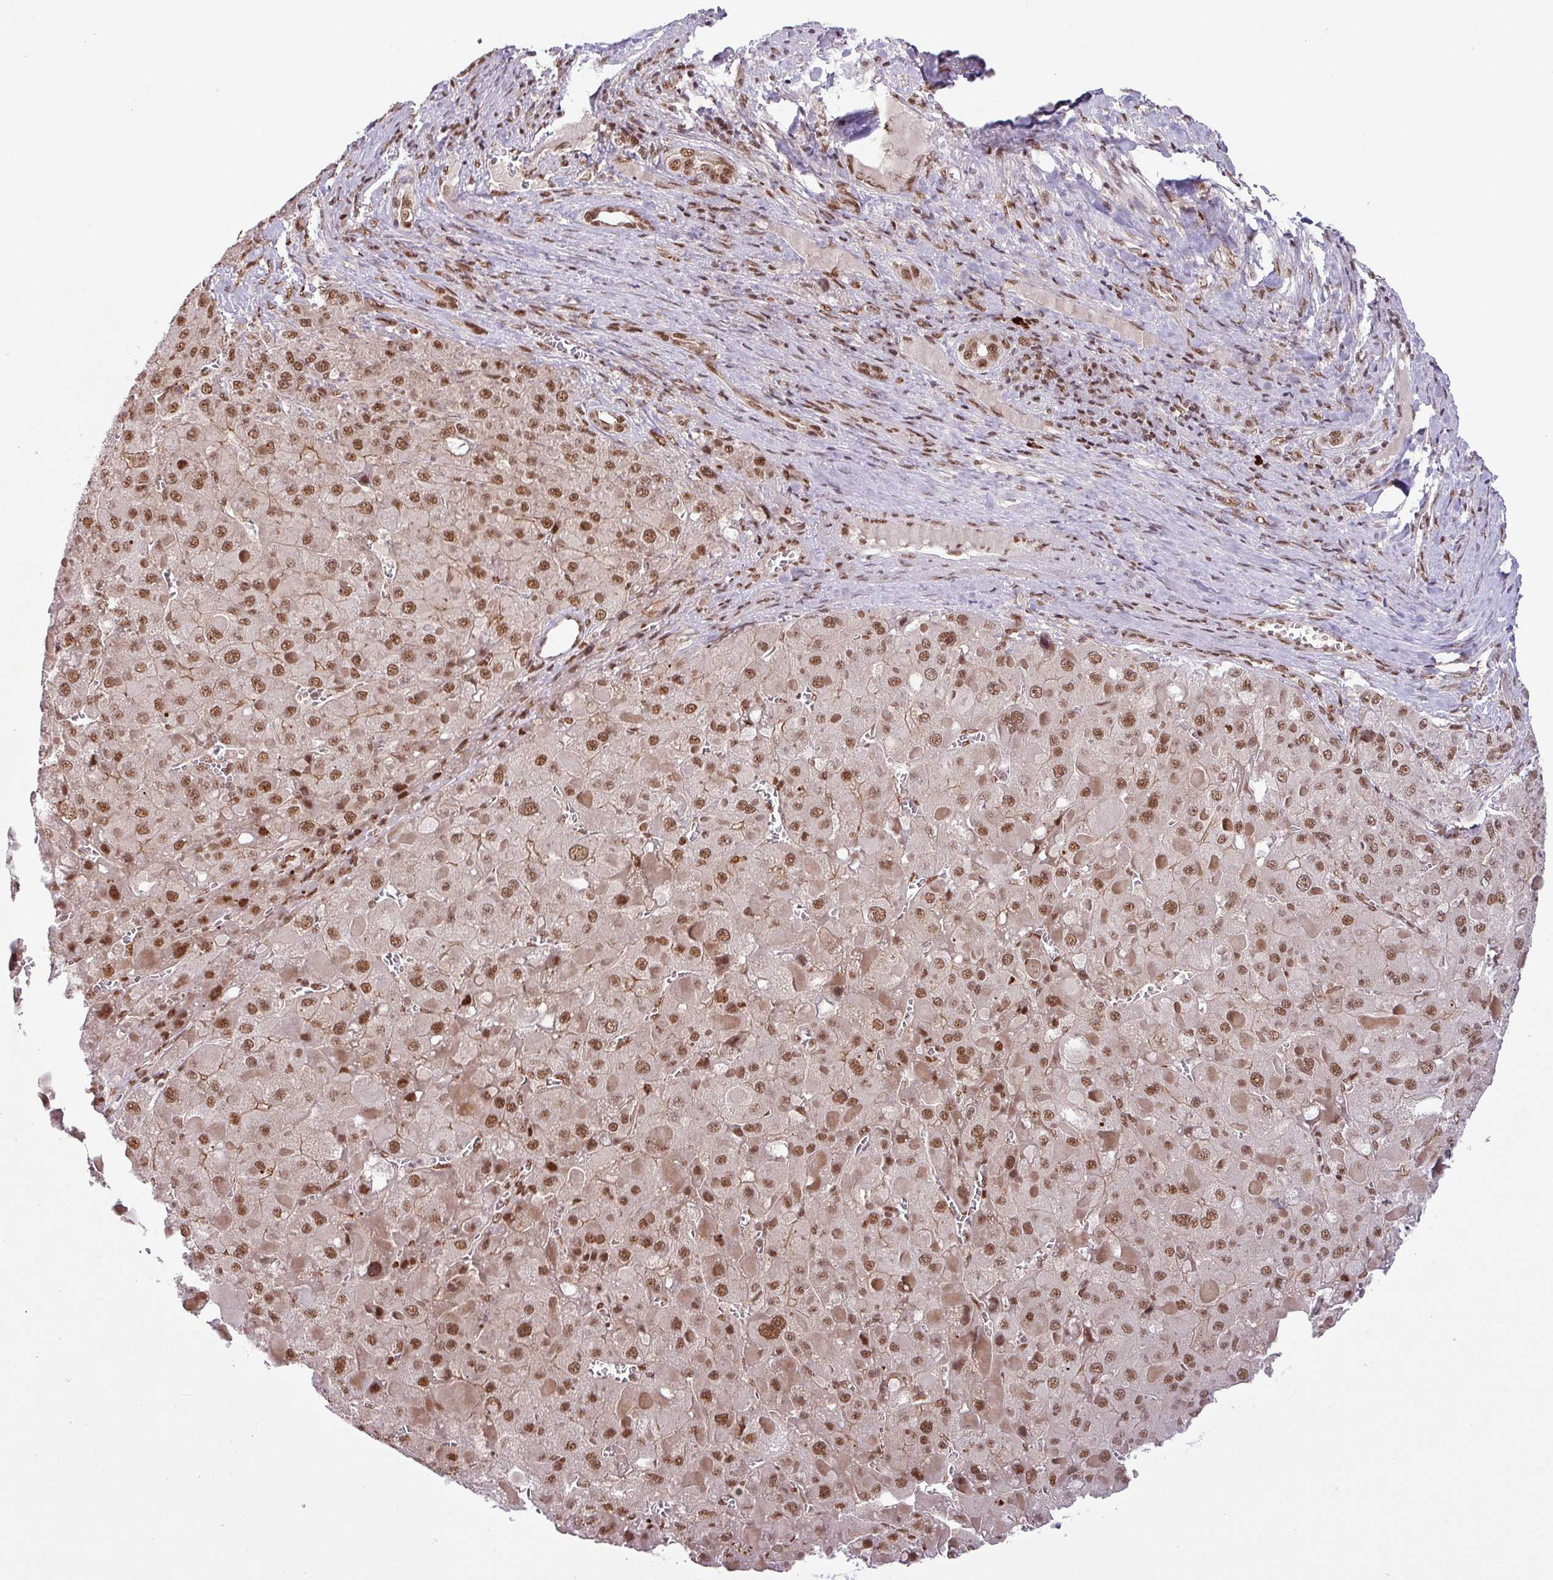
{"staining": {"intensity": "moderate", "quantity": ">75%", "location": "nuclear"}, "tissue": "liver cancer", "cell_type": "Tumor cells", "image_type": "cancer", "snomed": [{"axis": "morphology", "description": "Carcinoma, Hepatocellular, NOS"}, {"axis": "topography", "description": "Liver"}], "caption": "Protein staining of liver cancer (hepatocellular carcinoma) tissue reveals moderate nuclear positivity in about >75% of tumor cells.", "gene": "SRSF2", "patient": {"sex": "female", "age": 73}}